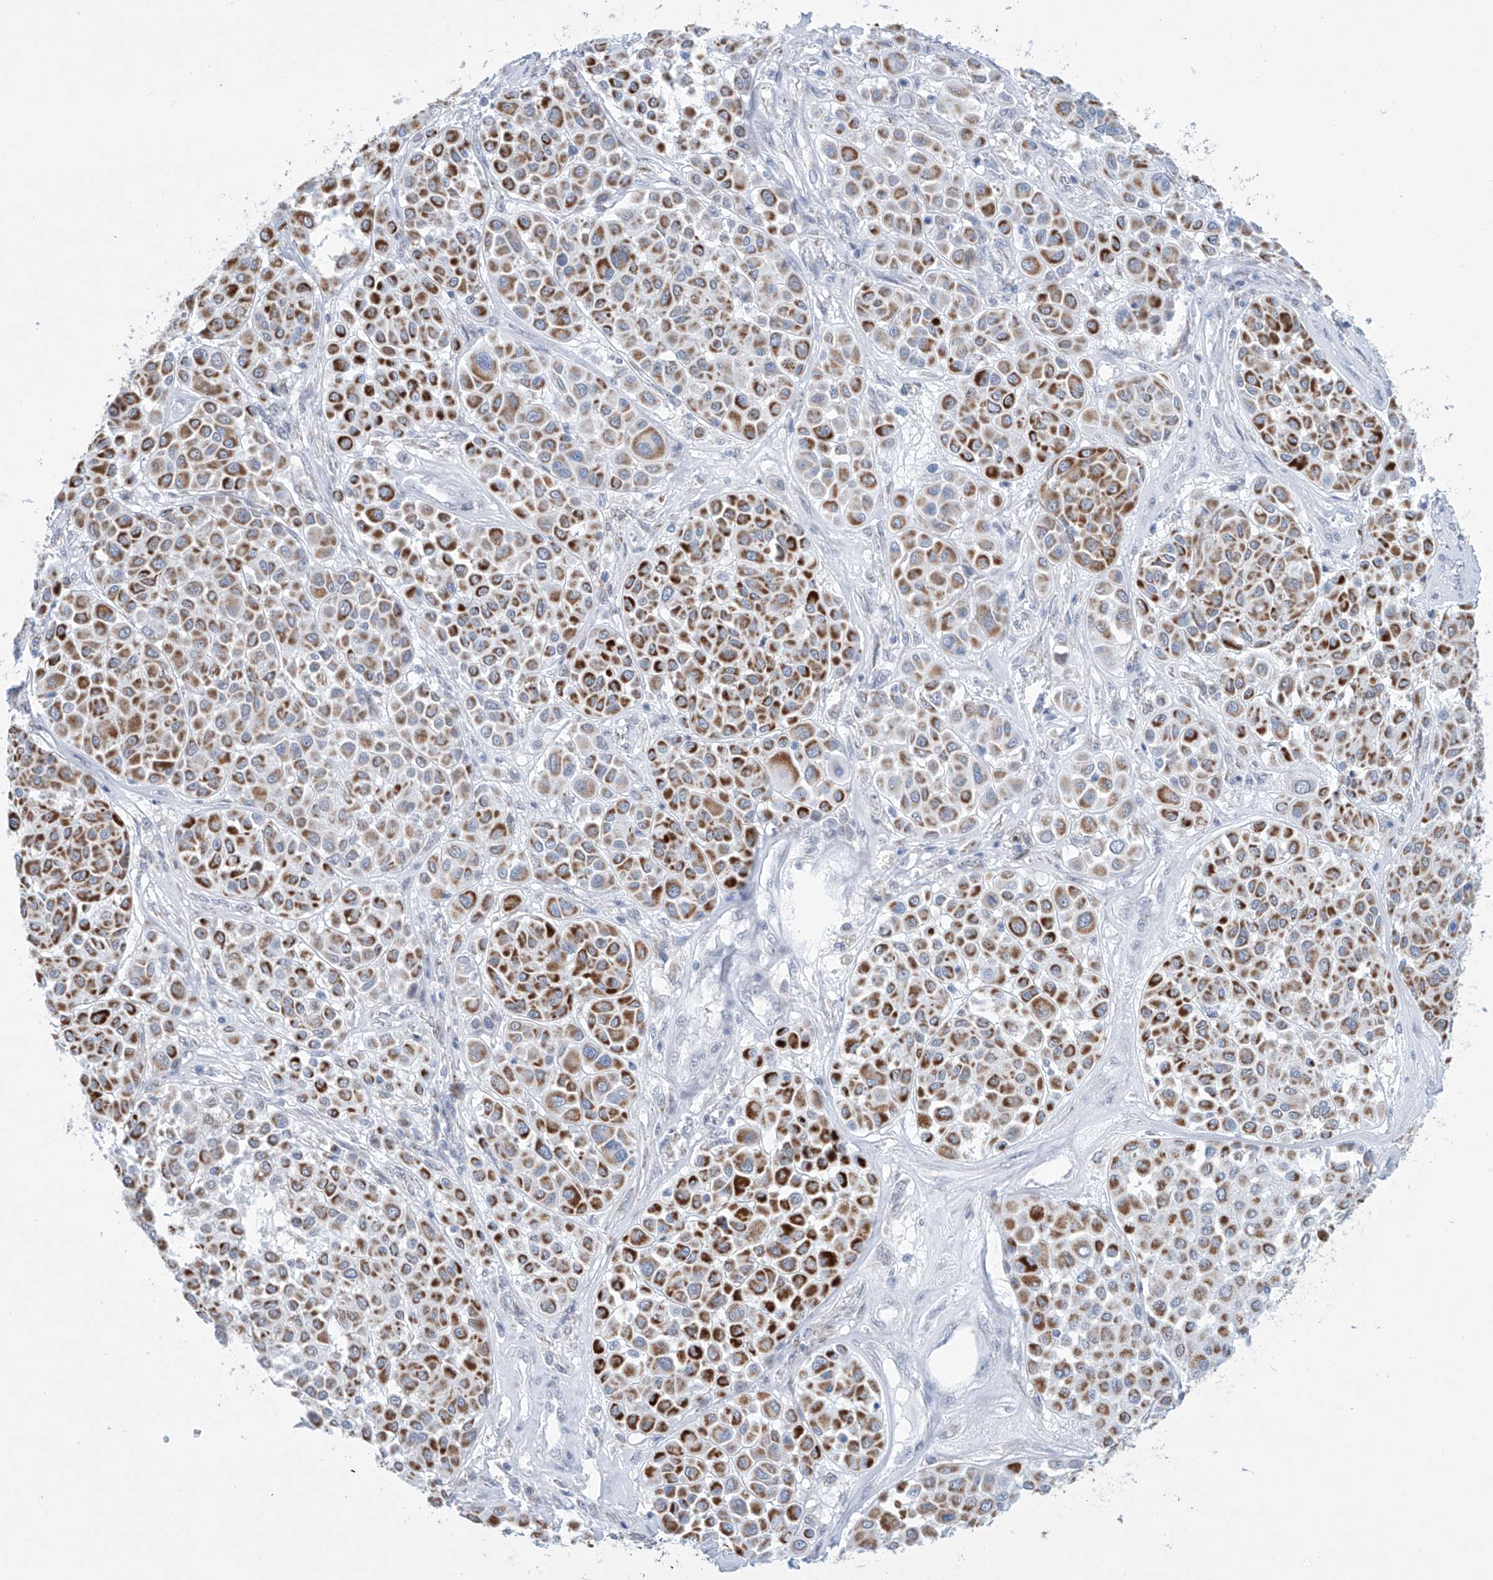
{"staining": {"intensity": "strong", "quantity": ">75%", "location": "cytoplasmic/membranous"}, "tissue": "melanoma", "cell_type": "Tumor cells", "image_type": "cancer", "snomed": [{"axis": "morphology", "description": "Malignant melanoma, Metastatic site"}, {"axis": "topography", "description": "Soft tissue"}], "caption": "Melanoma stained with DAB immunohistochemistry demonstrates high levels of strong cytoplasmic/membranous expression in about >75% of tumor cells.", "gene": "ALDH6A1", "patient": {"sex": "male", "age": 41}}